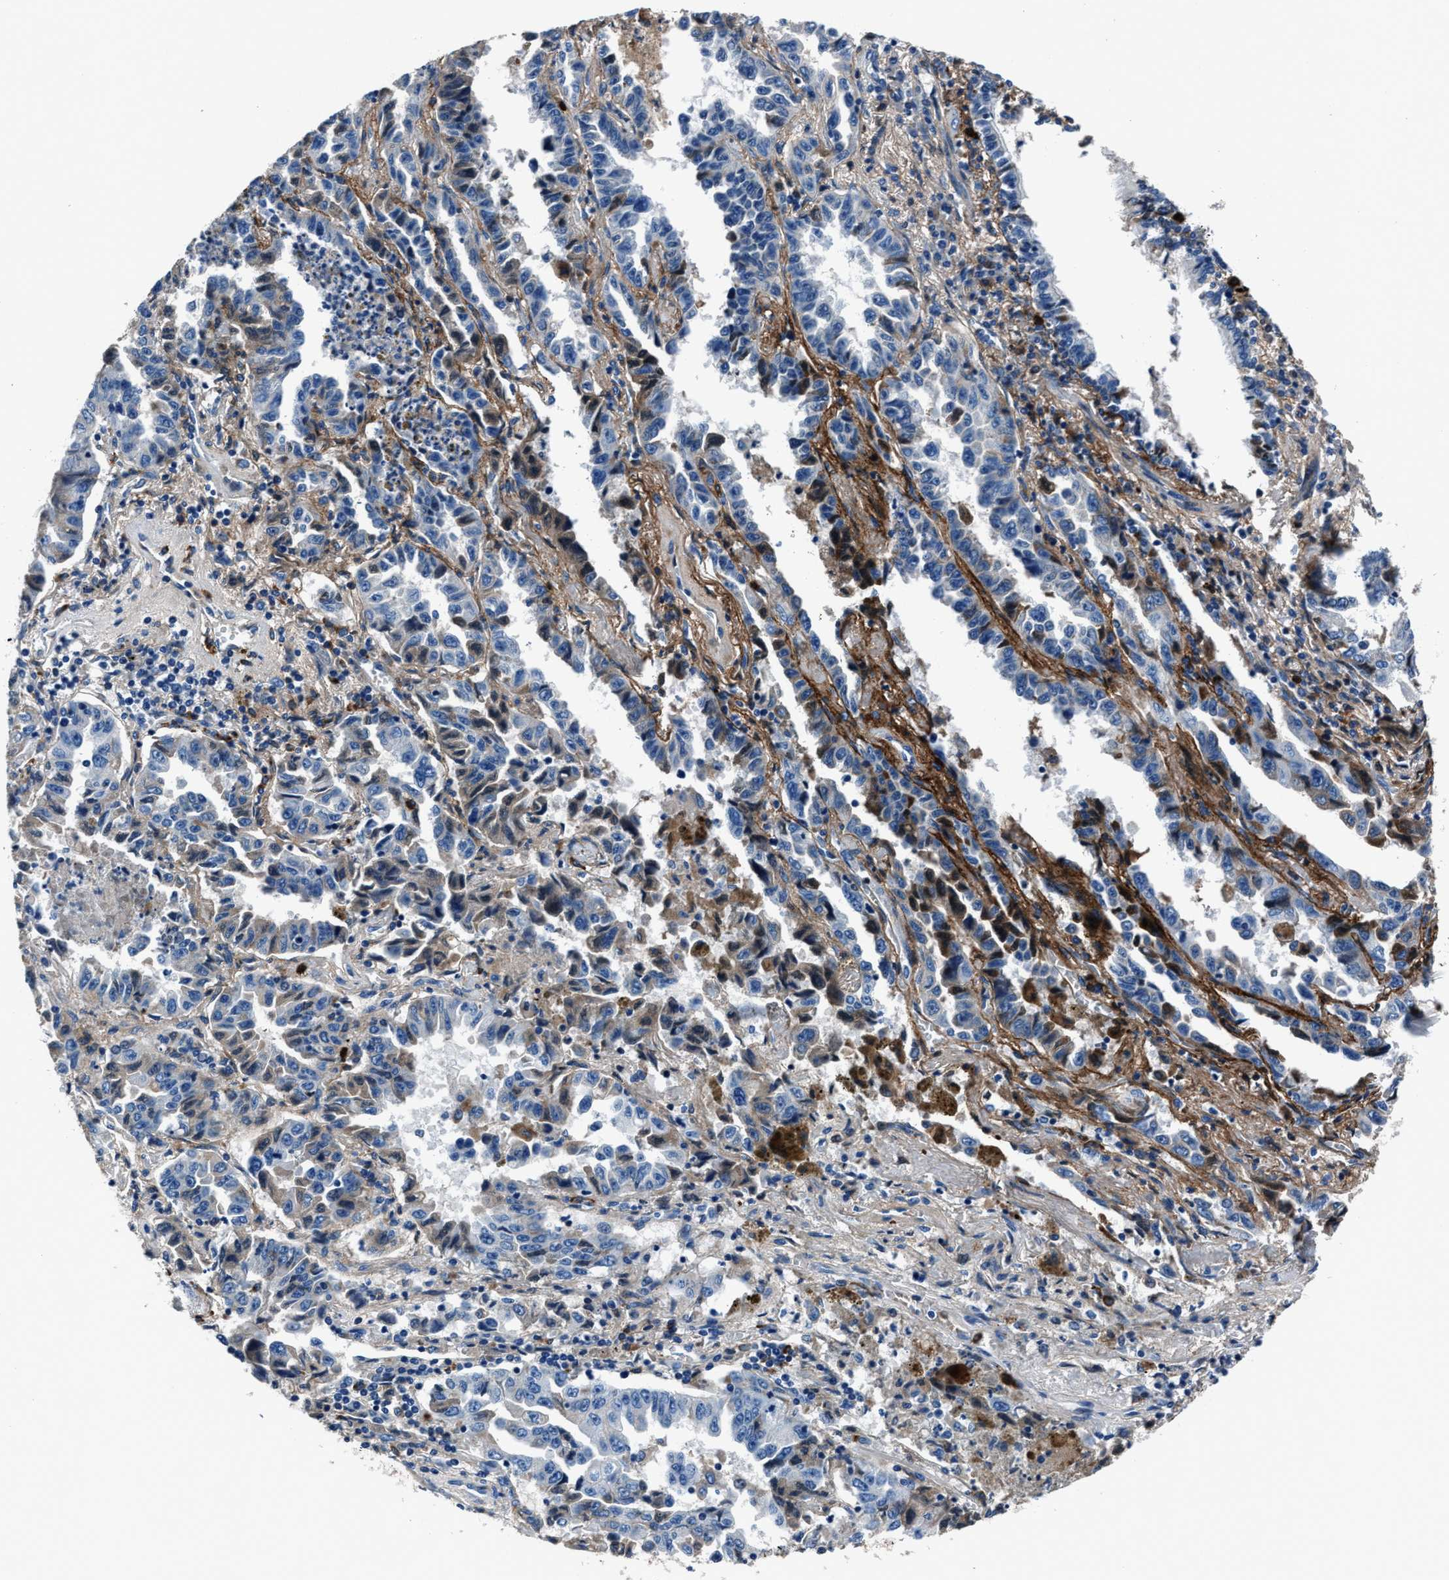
{"staining": {"intensity": "negative", "quantity": "none", "location": "none"}, "tissue": "lung cancer", "cell_type": "Tumor cells", "image_type": "cancer", "snomed": [{"axis": "morphology", "description": "Adenocarcinoma, NOS"}, {"axis": "topography", "description": "Lung"}], "caption": "High magnification brightfield microscopy of lung cancer stained with DAB (3,3'-diaminobenzidine) (brown) and counterstained with hematoxylin (blue): tumor cells show no significant staining.", "gene": "FGL2", "patient": {"sex": "female", "age": 51}}